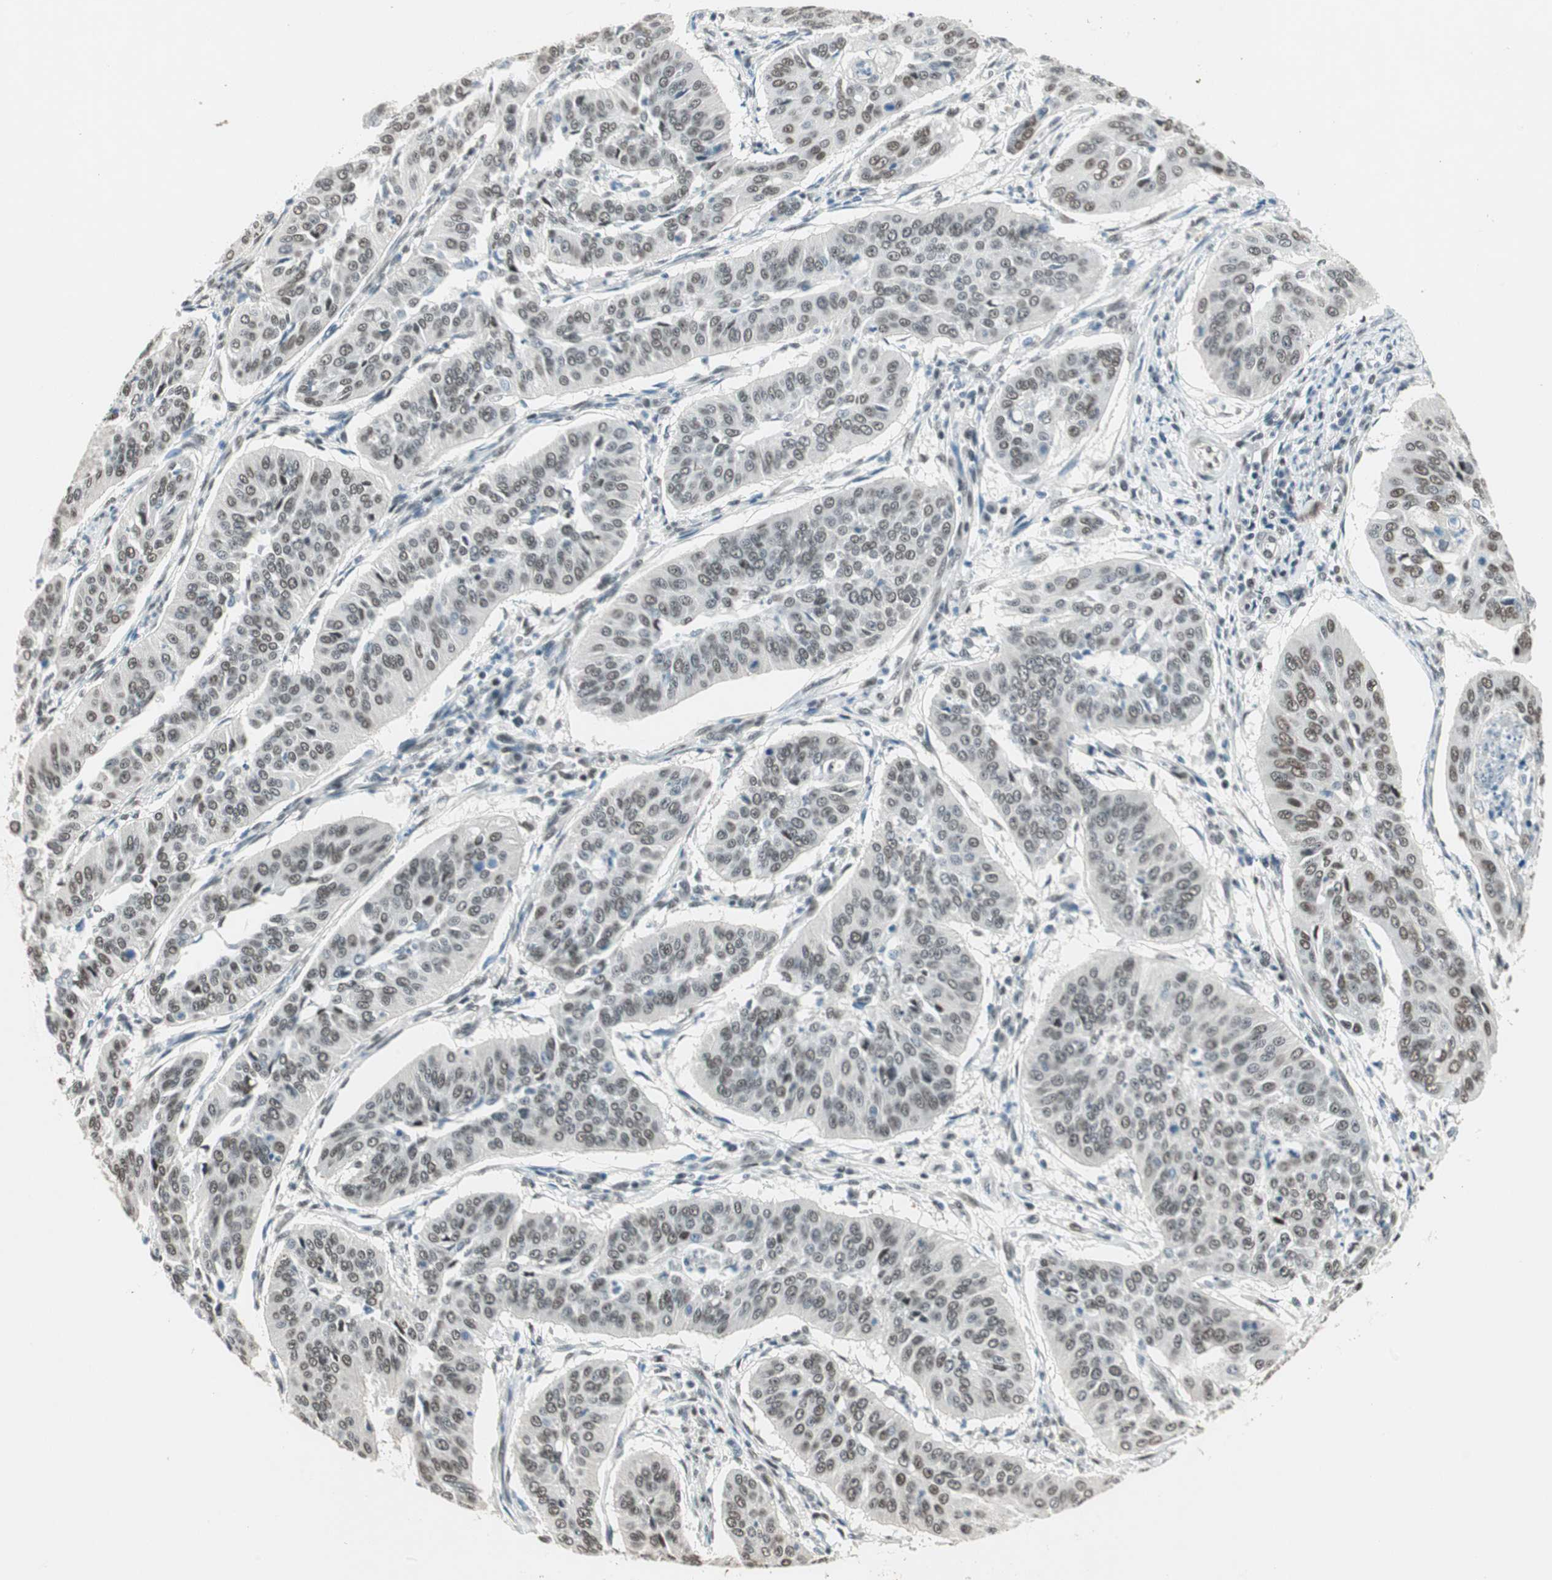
{"staining": {"intensity": "moderate", "quantity": ">75%", "location": "nuclear"}, "tissue": "cervical cancer", "cell_type": "Tumor cells", "image_type": "cancer", "snomed": [{"axis": "morphology", "description": "Normal tissue, NOS"}, {"axis": "morphology", "description": "Squamous cell carcinoma, NOS"}, {"axis": "topography", "description": "Cervix"}], "caption": "The immunohistochemical stain shows moderate nuclear positivity in tumor cells of cervical squamous cell carcinoma tissue. (brown staining indicates protein expression, while blue staining denotes nuclei).", "gene": "ZBTB17", "patient": {"sex": "female", "age": 39}}